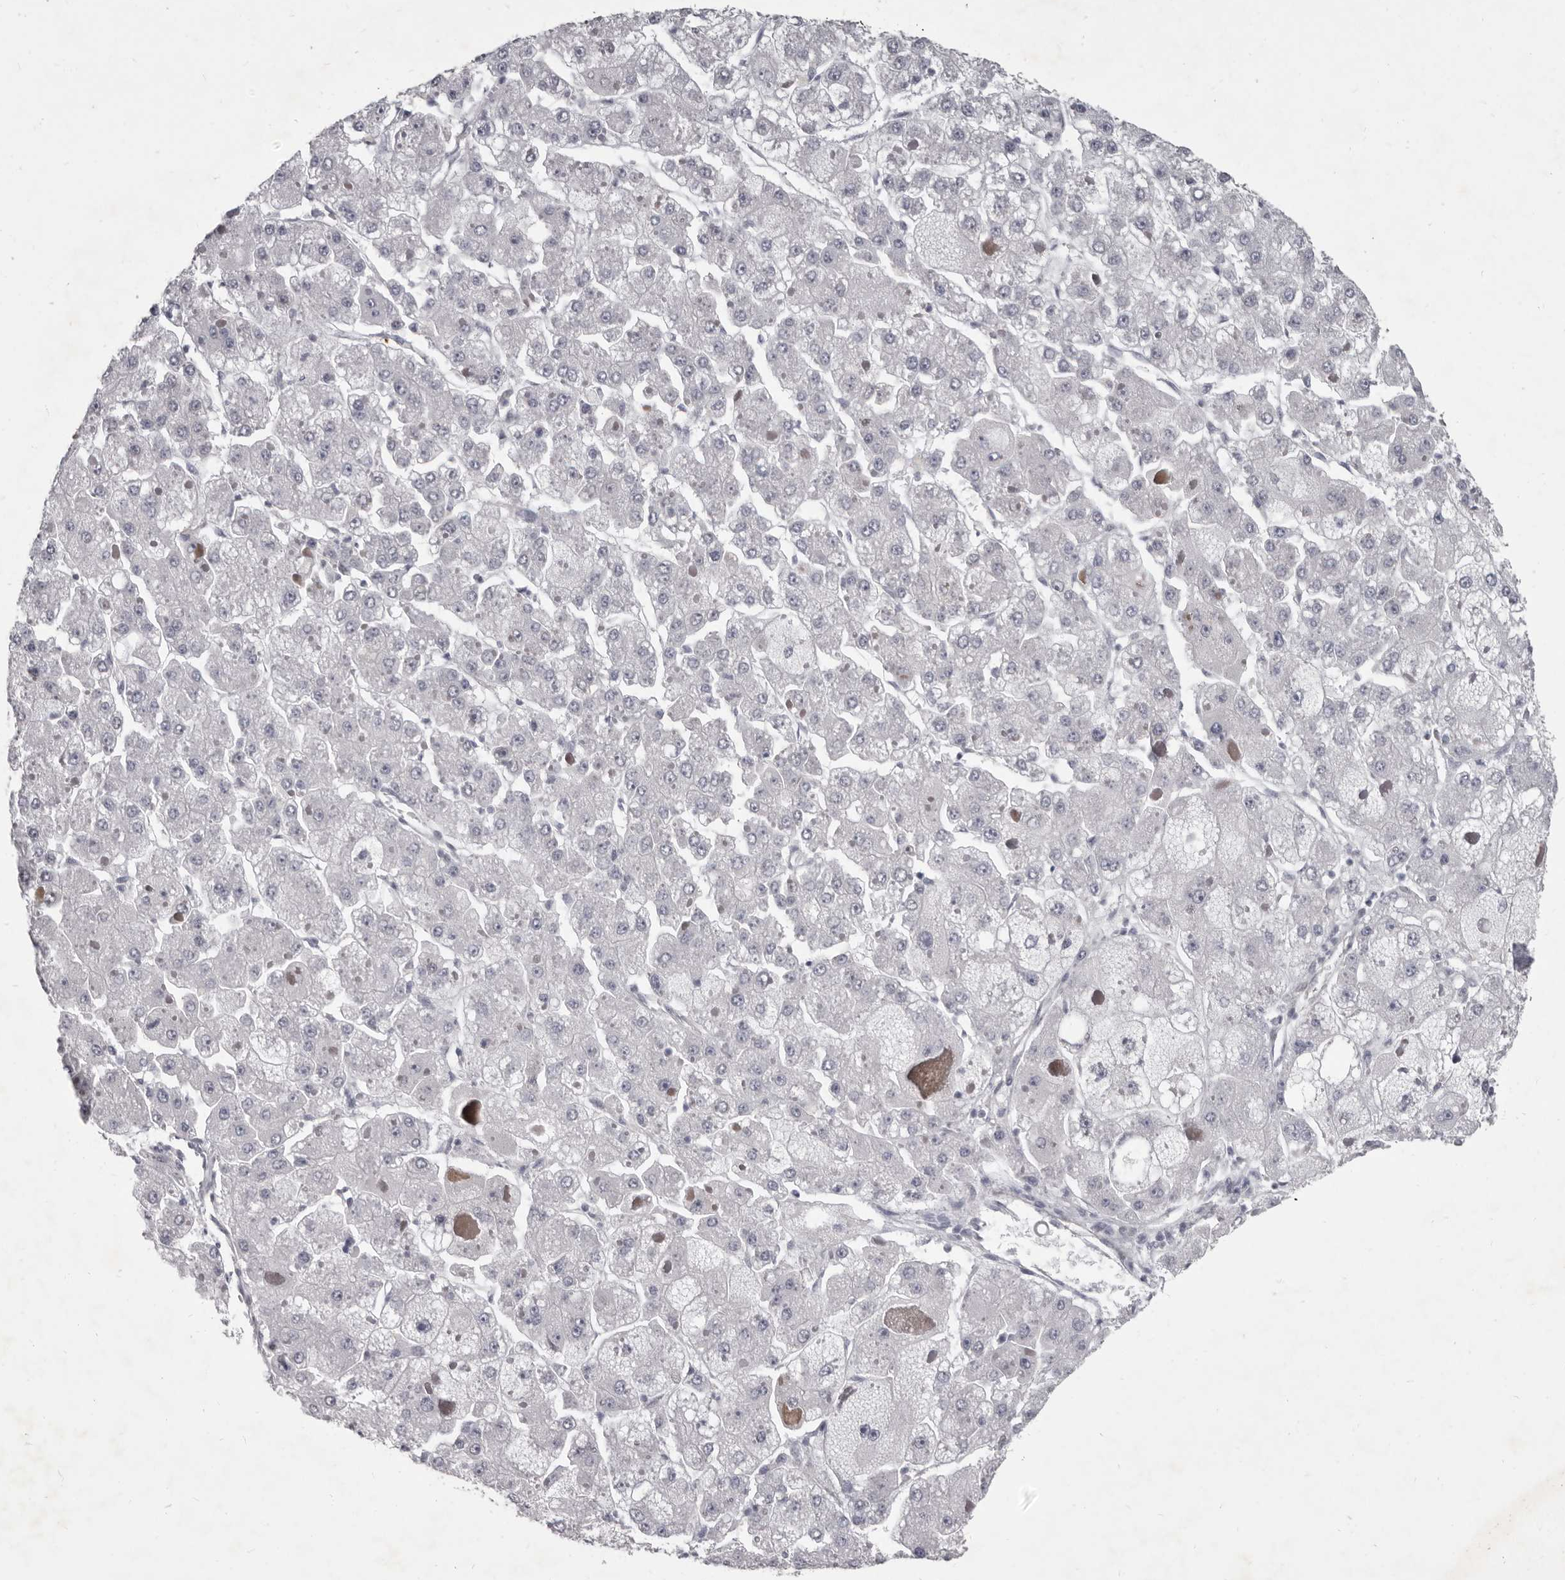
{"staining": {"intensity": "negative", "quantity": "none", "location": "none"}, "tissue": "liver cancer", "cell_type": "Tumor cells", "image_type": "cancer", "snomed": [{"axis": "morphology", "description": "Carcinoma, Hepatocellular, NOS"}, {"axis": "topography", "description": "Liver"}], "caption": "The histopathology image displays no staining of tumor cells in liver cancer.", "gene": "GSK3B", "patient": {"sex": "female", "age": 73}}